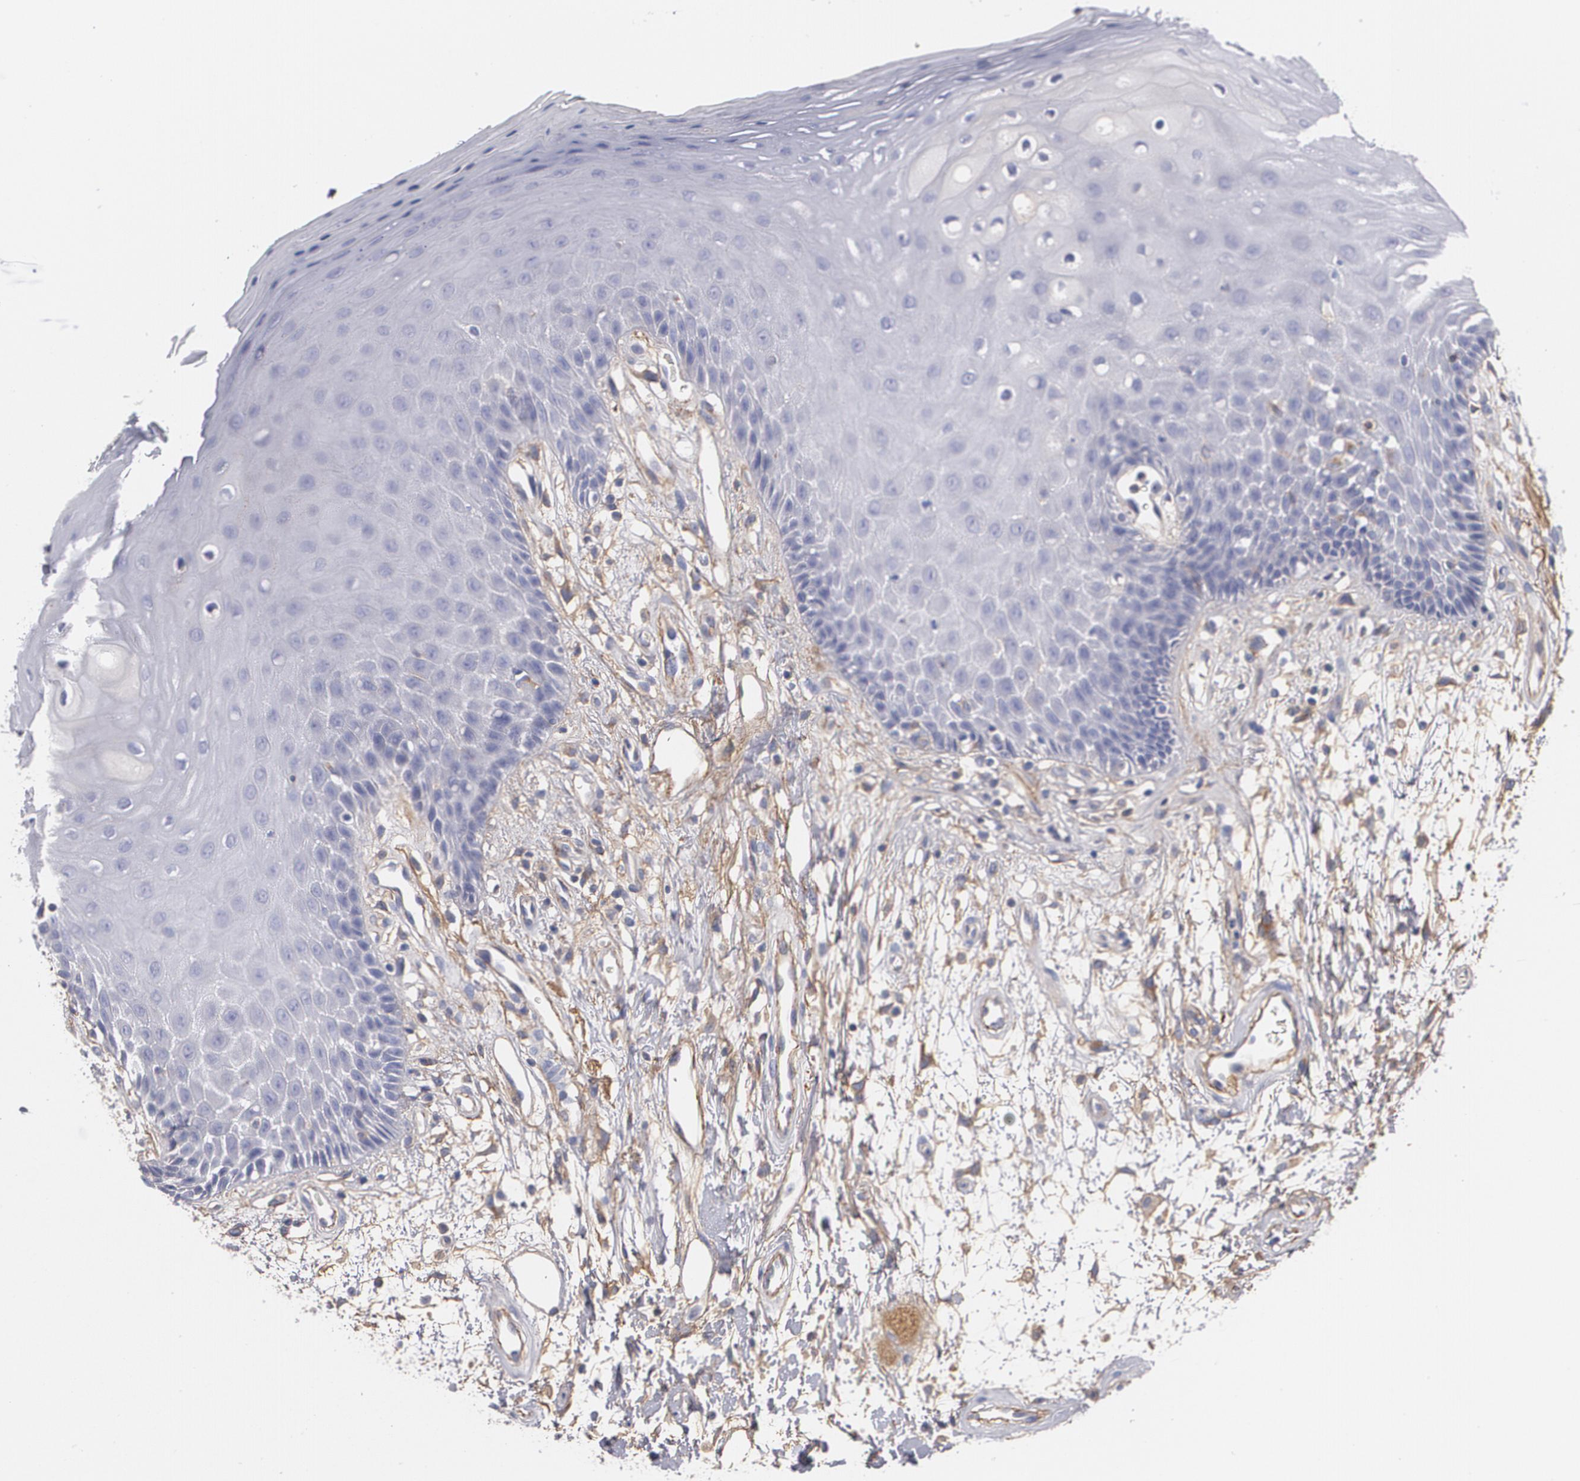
{"staining": {"intensity": "negative", "quantity": "none", "location": "none"}, "tissue": "oral mucosa", "cell_type": "Squamous epithelial cells", "image_type": "normal", "snomed": [{"axis": "morphology", "description": "Normal tissue, NOS"}, {"axis": "morphology", "description": "Squamous cell carcinoma, NOS"}, {"axis": "topography", "description": "Skeletal muscle"}, {"axis": "topography", "description": "Oral tissue"}, {"axis": "topography", "description": "Head-Neck"}], "caption": "Squamous epithelial cells show no significant protein positivity in unremarkable oral mucosa.", "gene": "FBLN1", "patient": {"sex": "female", "age": 84}}